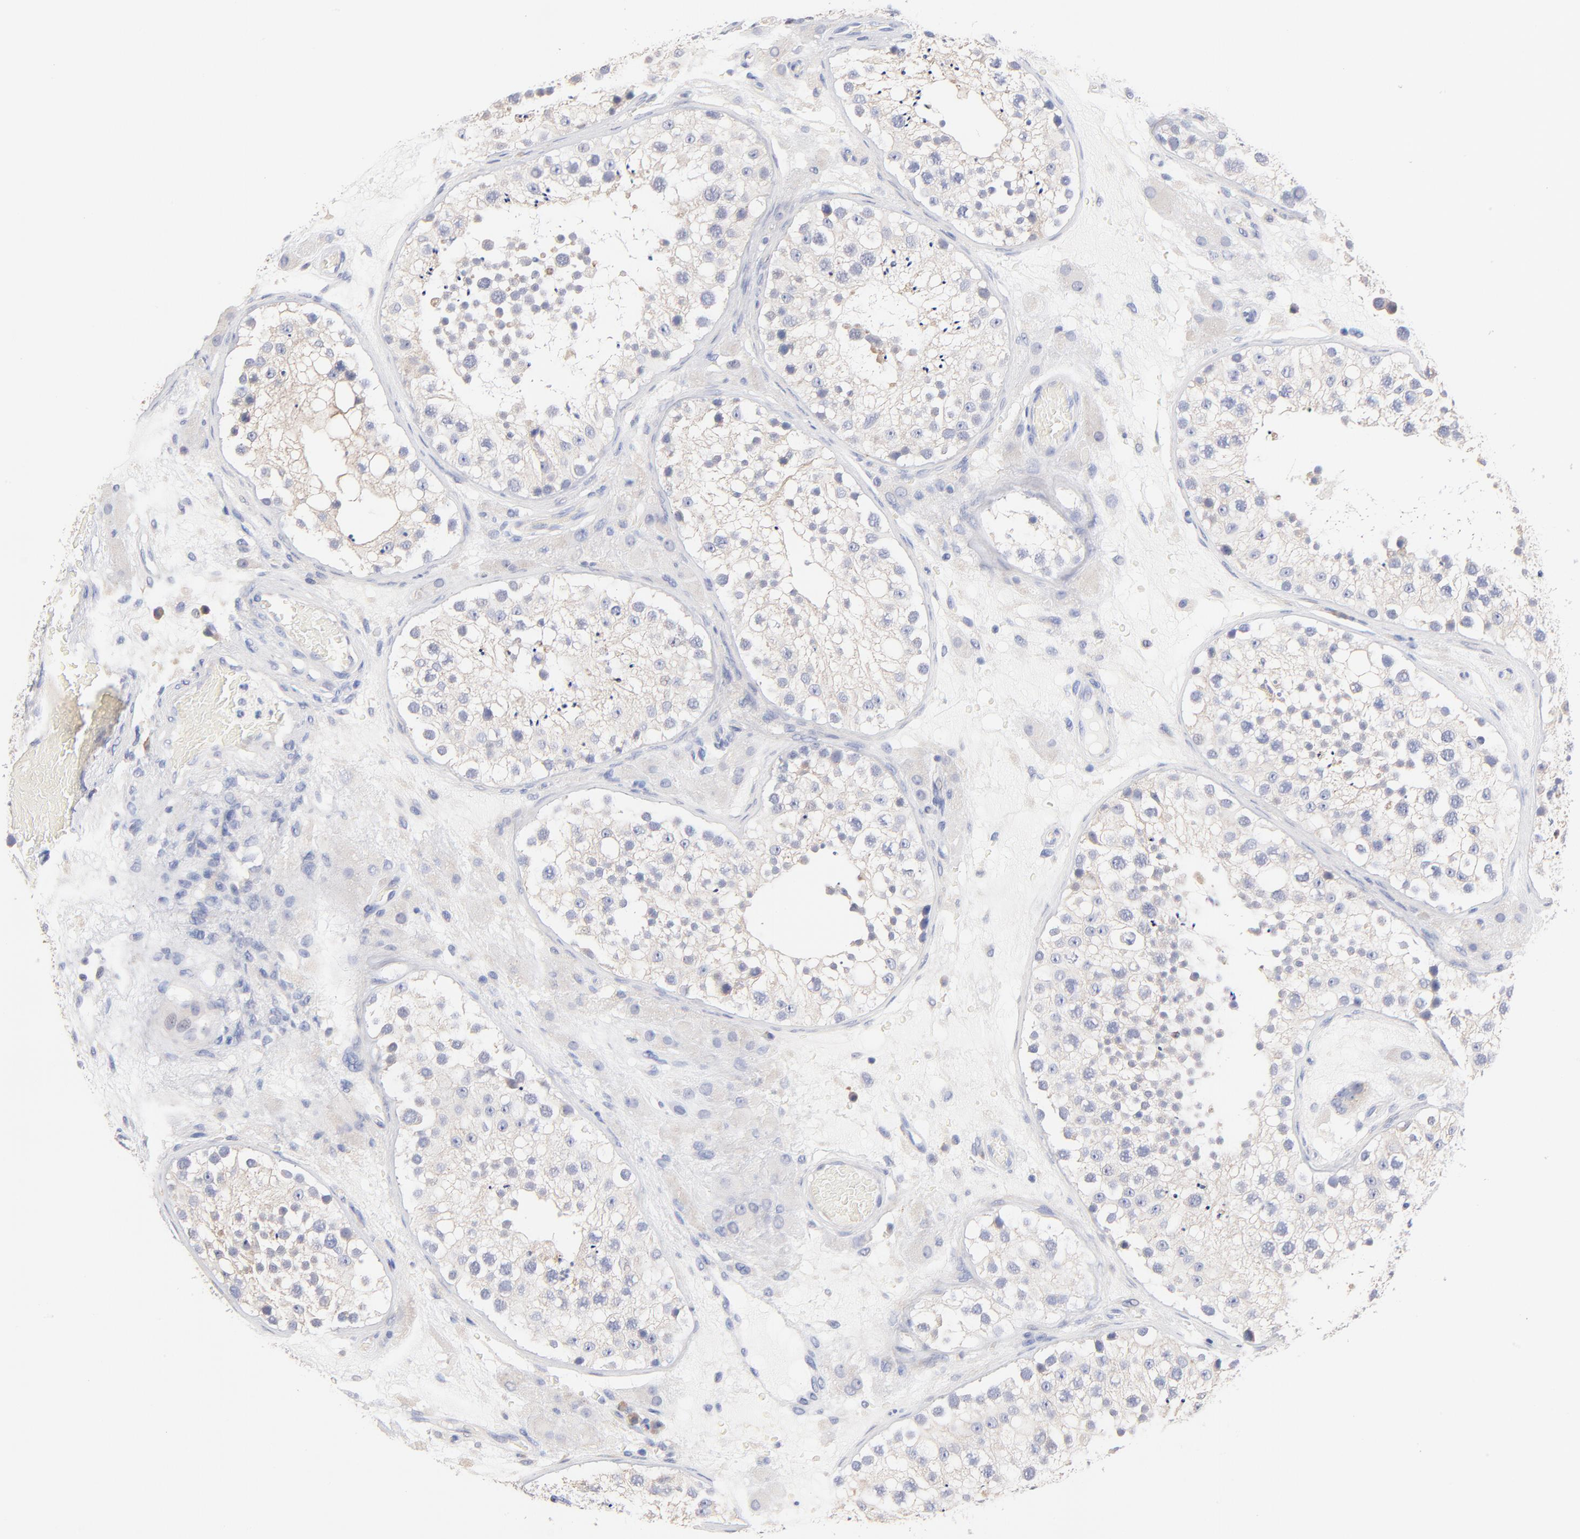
{"staining": {"intensity": "weak", "quantity": "25%-75%", "location": "cytoplasmic/membranous"}, "tissue": "testis", "cell_type": "Cells in seminiferous ducts", "image_type": "normal", "snomed": [{"axis": "morphology", "description": "Normal tissue, NOS"}, {"axis": "topography", "description": "Testis"}], "caption": "Immunohistochemical staining of normal human testis reveals weak cytoplasmic/membranous protein positivity in approximately 25%-75% of cells in seminiferous ducts.", "gene": "TWNK", "patient": {"sex": "male", "age": 26}}